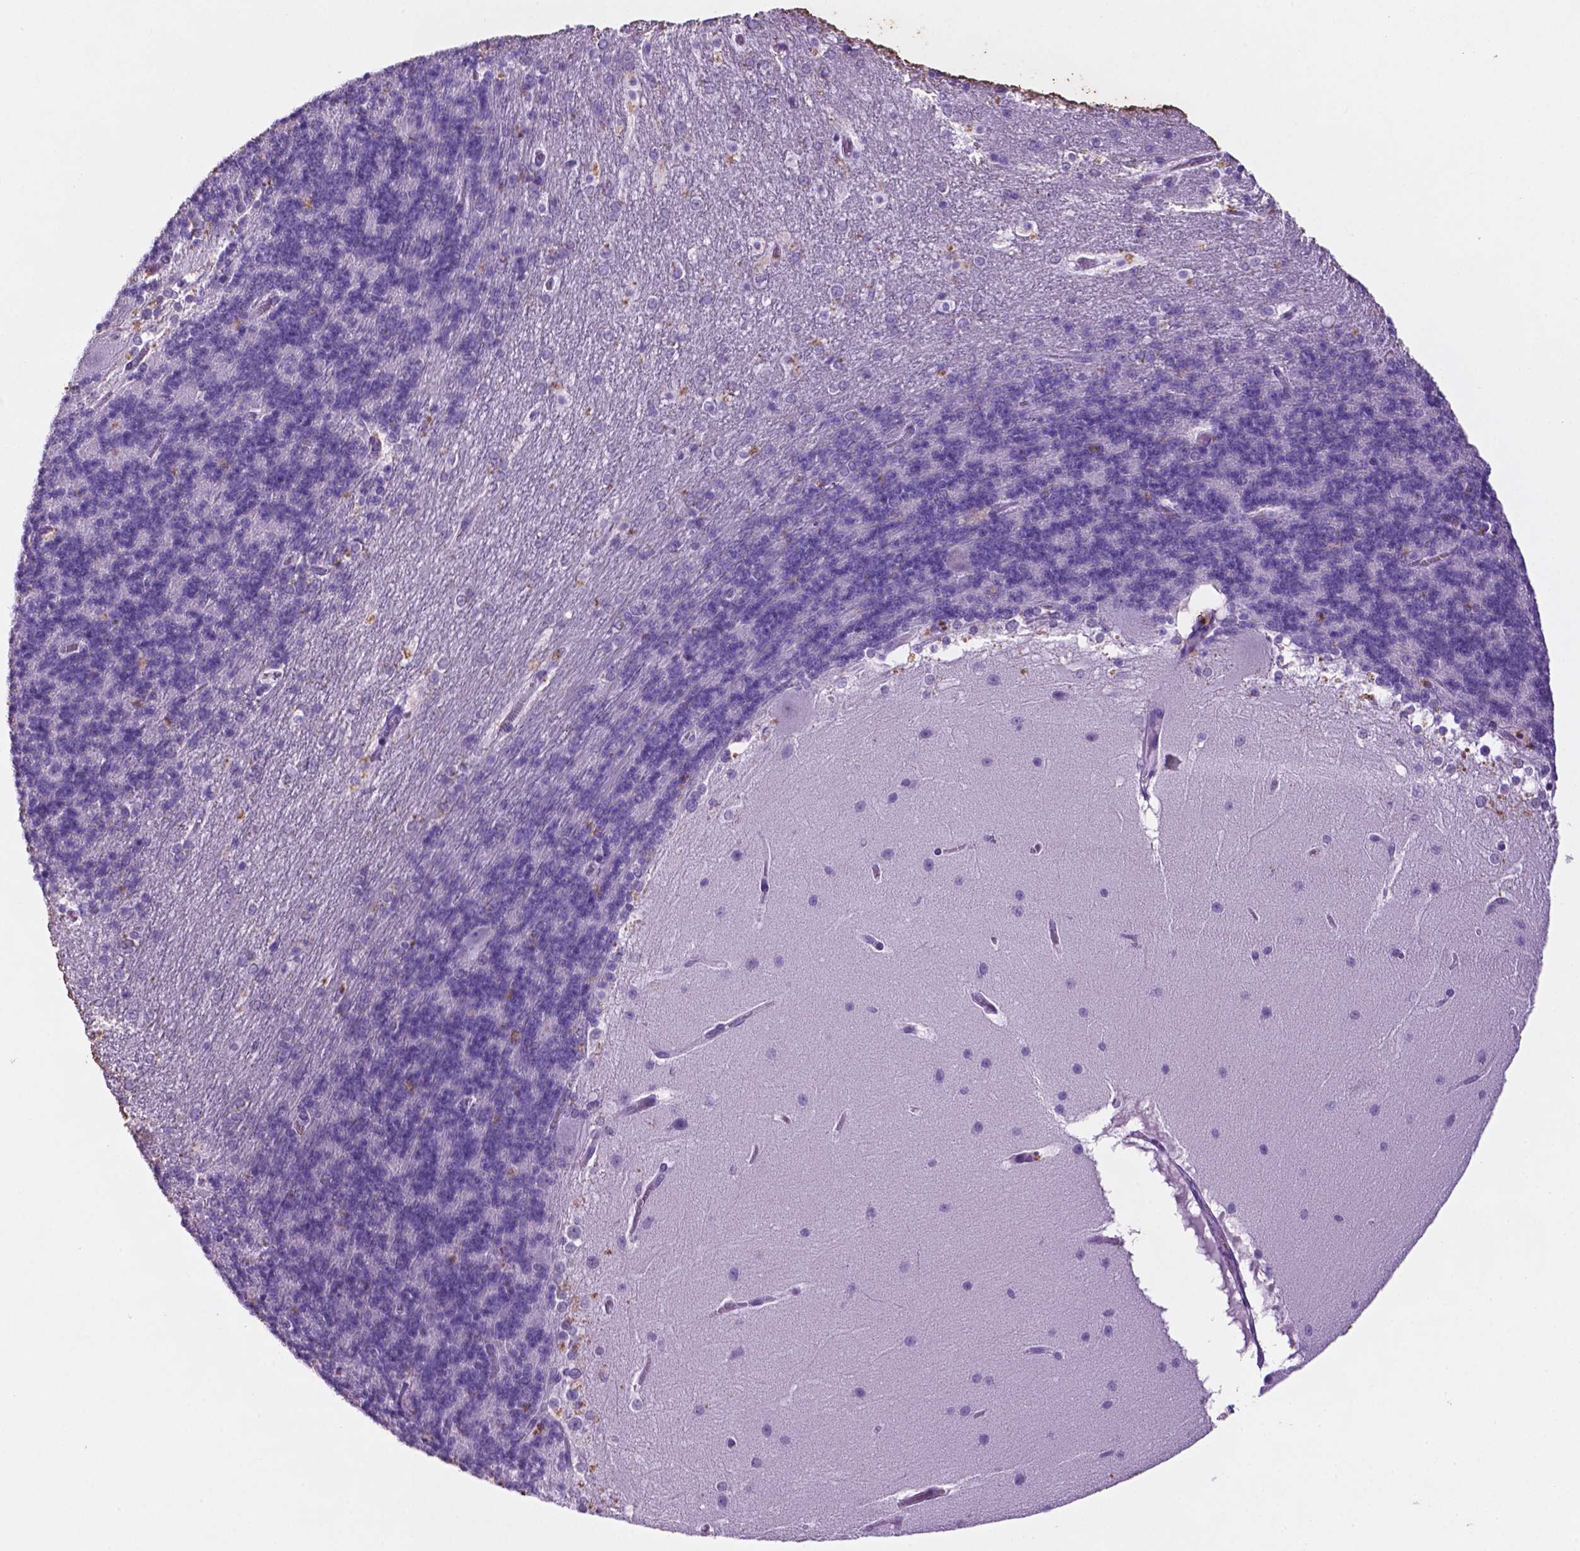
{"staining": {"intensity": "negative", "quantity": "none", "location": "none"}, "tissue": "cerebellum", "cell_type": "Cells in granular layer", "image_type": "normal", "snomed": [{"axis": "morphology", "description": "Normal tissue, NOS"}, {"axis": "topography", "description": "Cerebellum"}], "caption": "DAB immunohistochemical staining of benign cerebellum demonstrates no significant staining in cells in granular layer.", "gene": "C18orf21", "patient": {"sex": "female", "age": 19}}